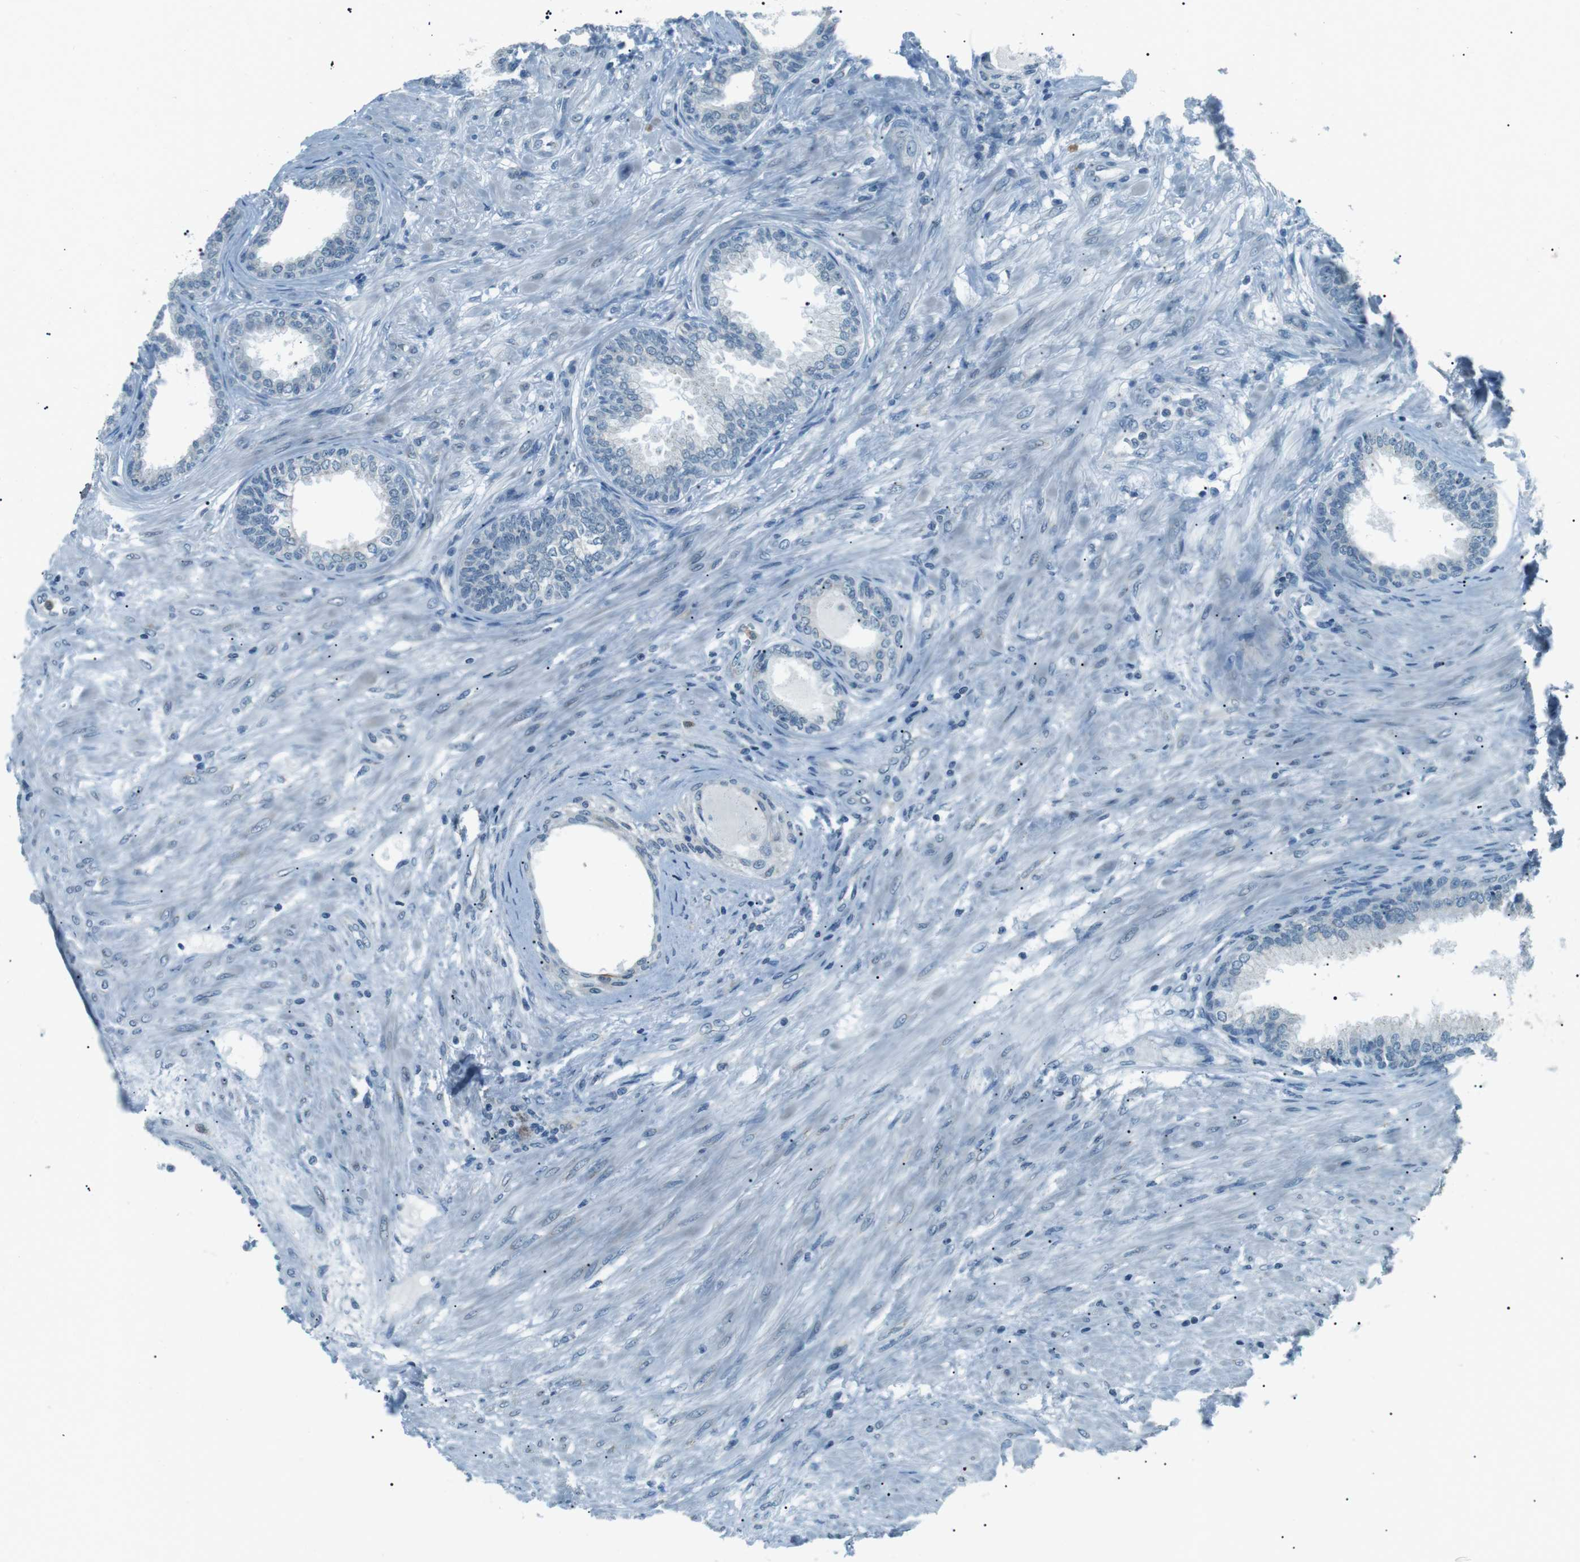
{"staining": {"intensity": "negative", "quantity": "none", "location": "none"}, "tissue": "prostate", "cell_type": "Glandular cells", "image_type": "normal", "snomed": [{"axis": "morphology", "description": "Normal tissue, NOS"}, {"axis": "topography", "description": "Prostate"}], "caption": "The immunohistochemistry image has no significant expression in glandular cells of prostate. (Immunohistochemistry (ihc), brightfield microscopy, high magnification).", "gene": "ENSG00000289724", "patient": {"sex": "male", "age": 76}}